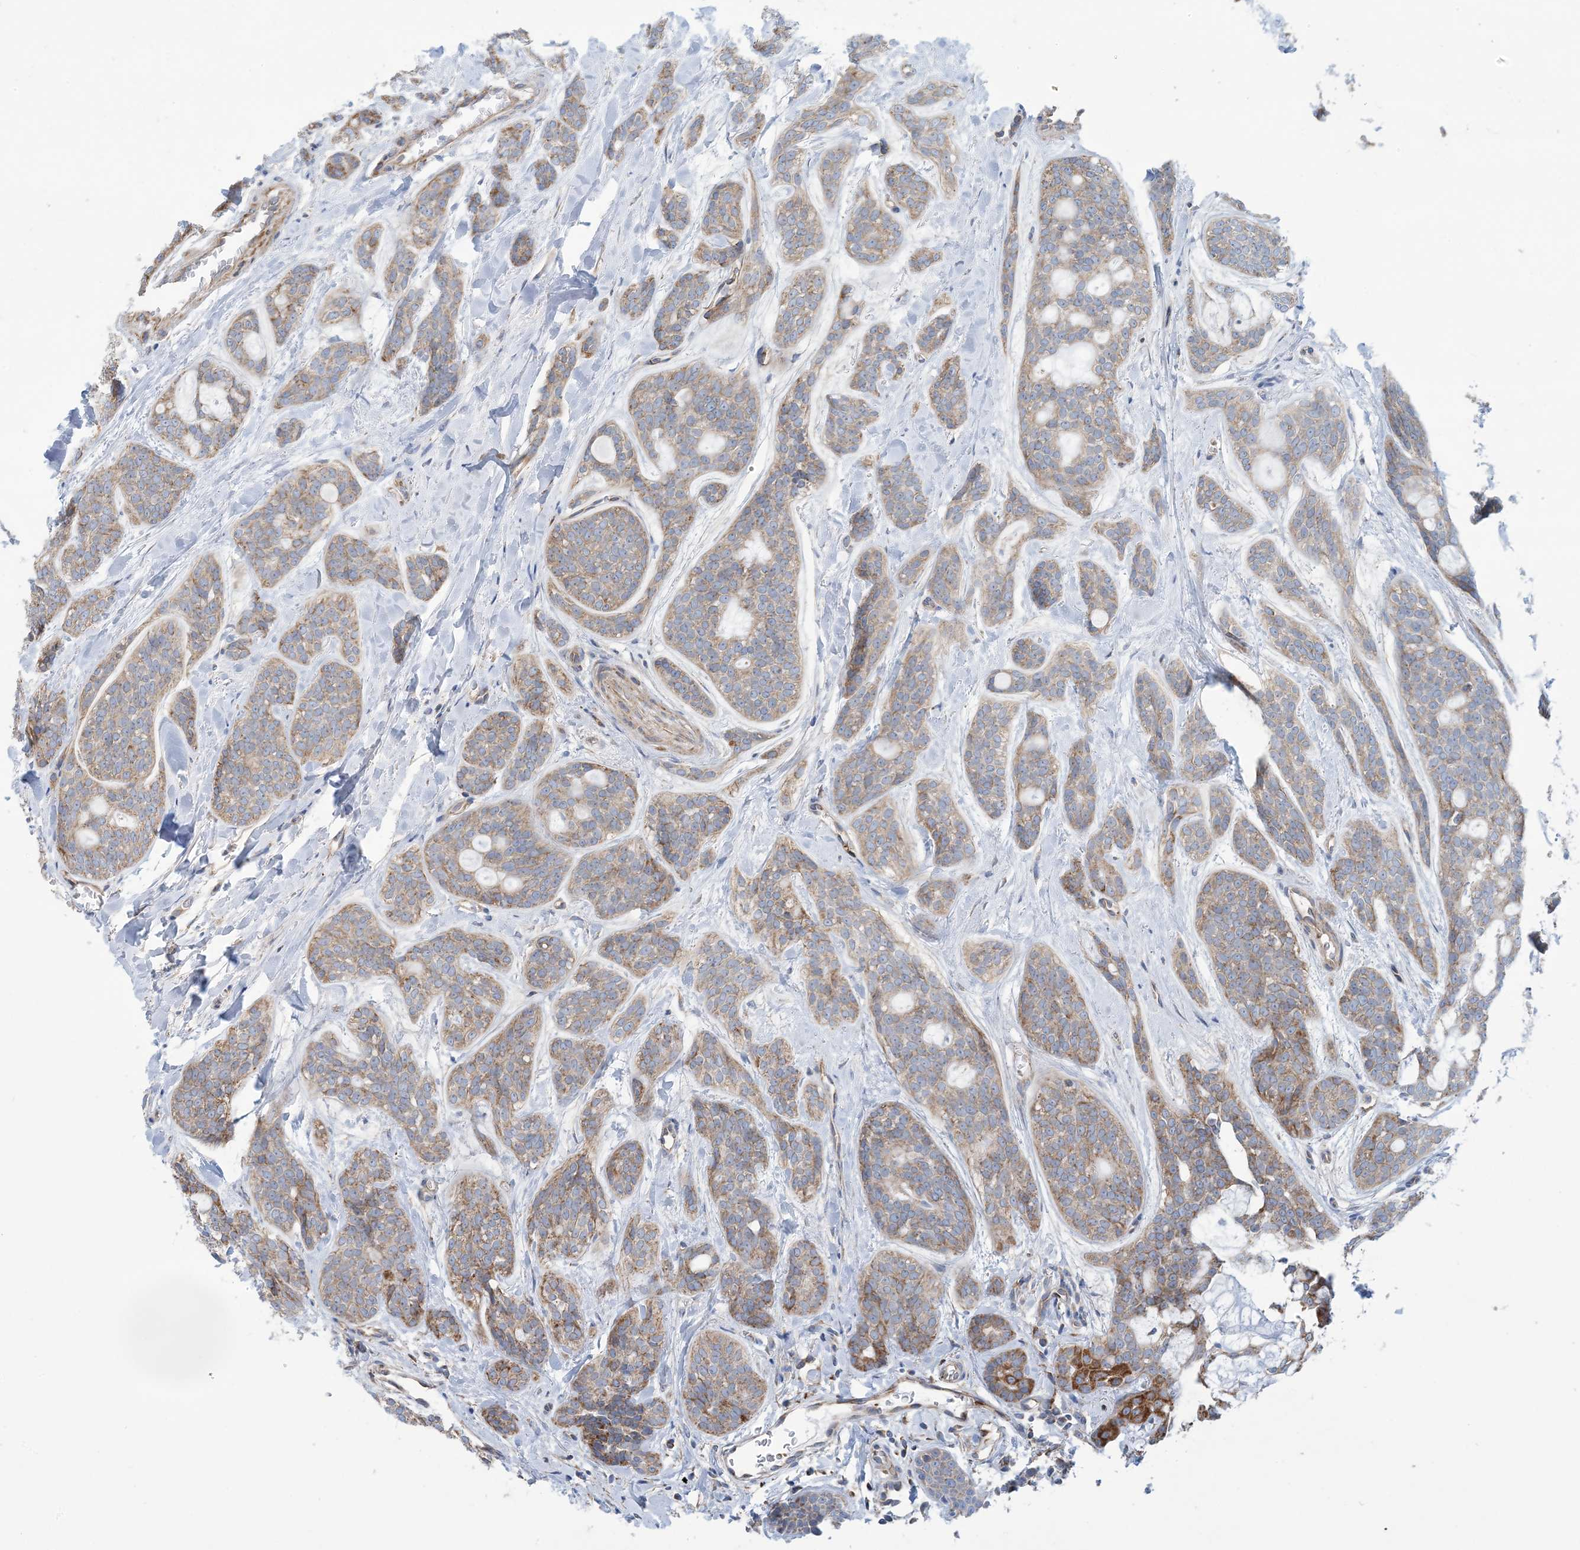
{"staining": {"intensity": "moderate", "quantity": ">75%", "location": "cytoplasmic/membranous"}, "tissue": "head and neck cancer", "cell_type": "Tumor cells", "image_type": "cancer", "snomed": [{"axis": "morphology", "description": "Adenocarcinoma, NOS"}, {"axis": "topography", "description": "Head-Neck"}], "caption": "The micrograph exhibits immunohistochemical staining of head and neck adenocarcinoma. There is moderate cytoplasmic/membranous positivity is appreciated in approximately >75% of tumor cells. Immunohistochemistry (ihc) stains the protein of interest in brown and the nuclei are stained blue.", "gene": "PHOSPHO2", "patient": {"sex": "male", "age": 66}}